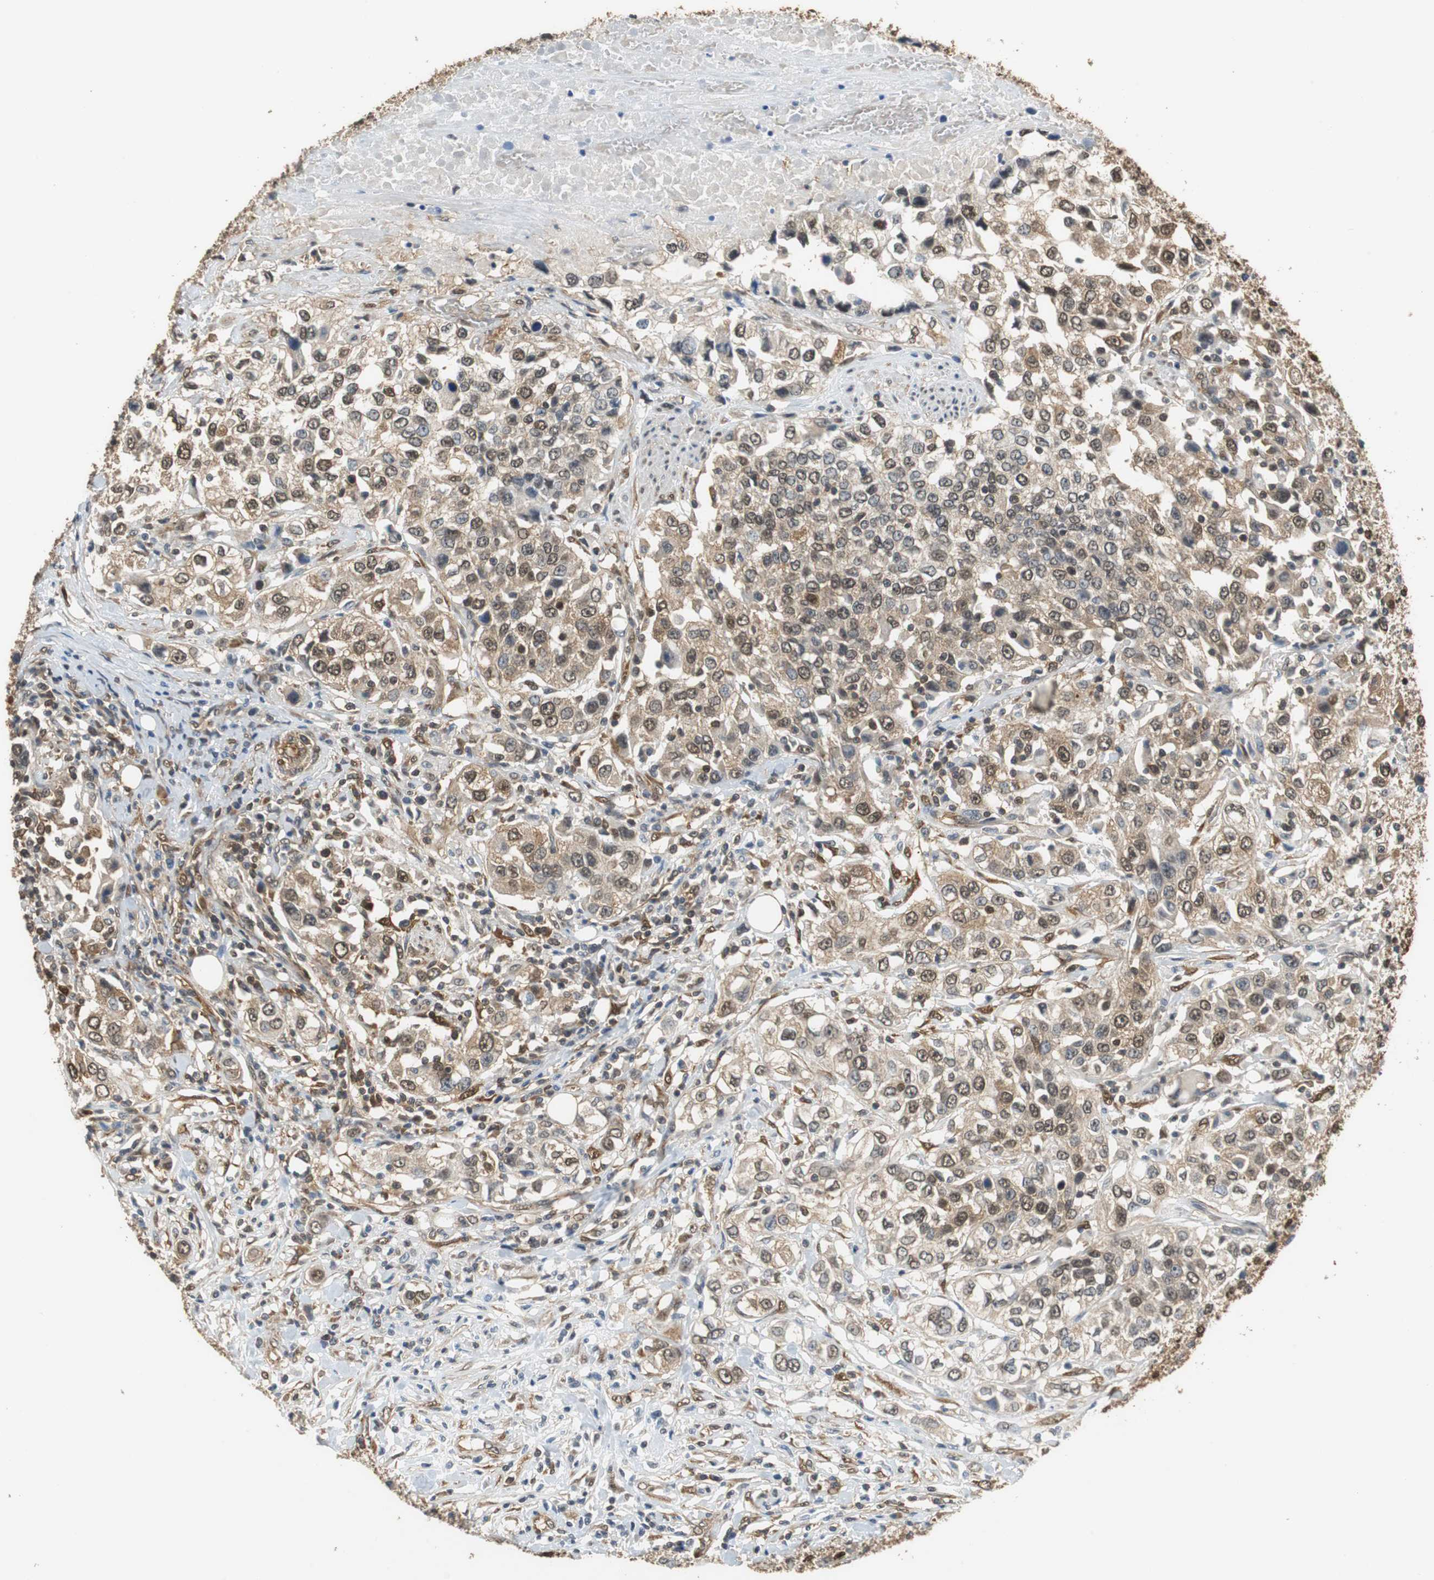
{"staining": {"intensity": "moderate", "quantity": ">75%", "location": "cytoplasmic/membranous,nuclear"}, "tissue": "urothelial cancer", "cell_type": "Tumor cells", "image_type": "cancer", "snomed": [{"axis": "morphology", "description": "Urothelial carcinoma, High grade"}, {"axis": "topography", "description": "Urinary bladder"}], "caption": "Brown immunohistochemical staining in human urothelial cancer exhibits moderate cytoplasmic/membranous and nuclear expression in approximately >75% of tumor cells.", "gene": "UBQLN2", "patient": {"sex": "female", "age": 80}}